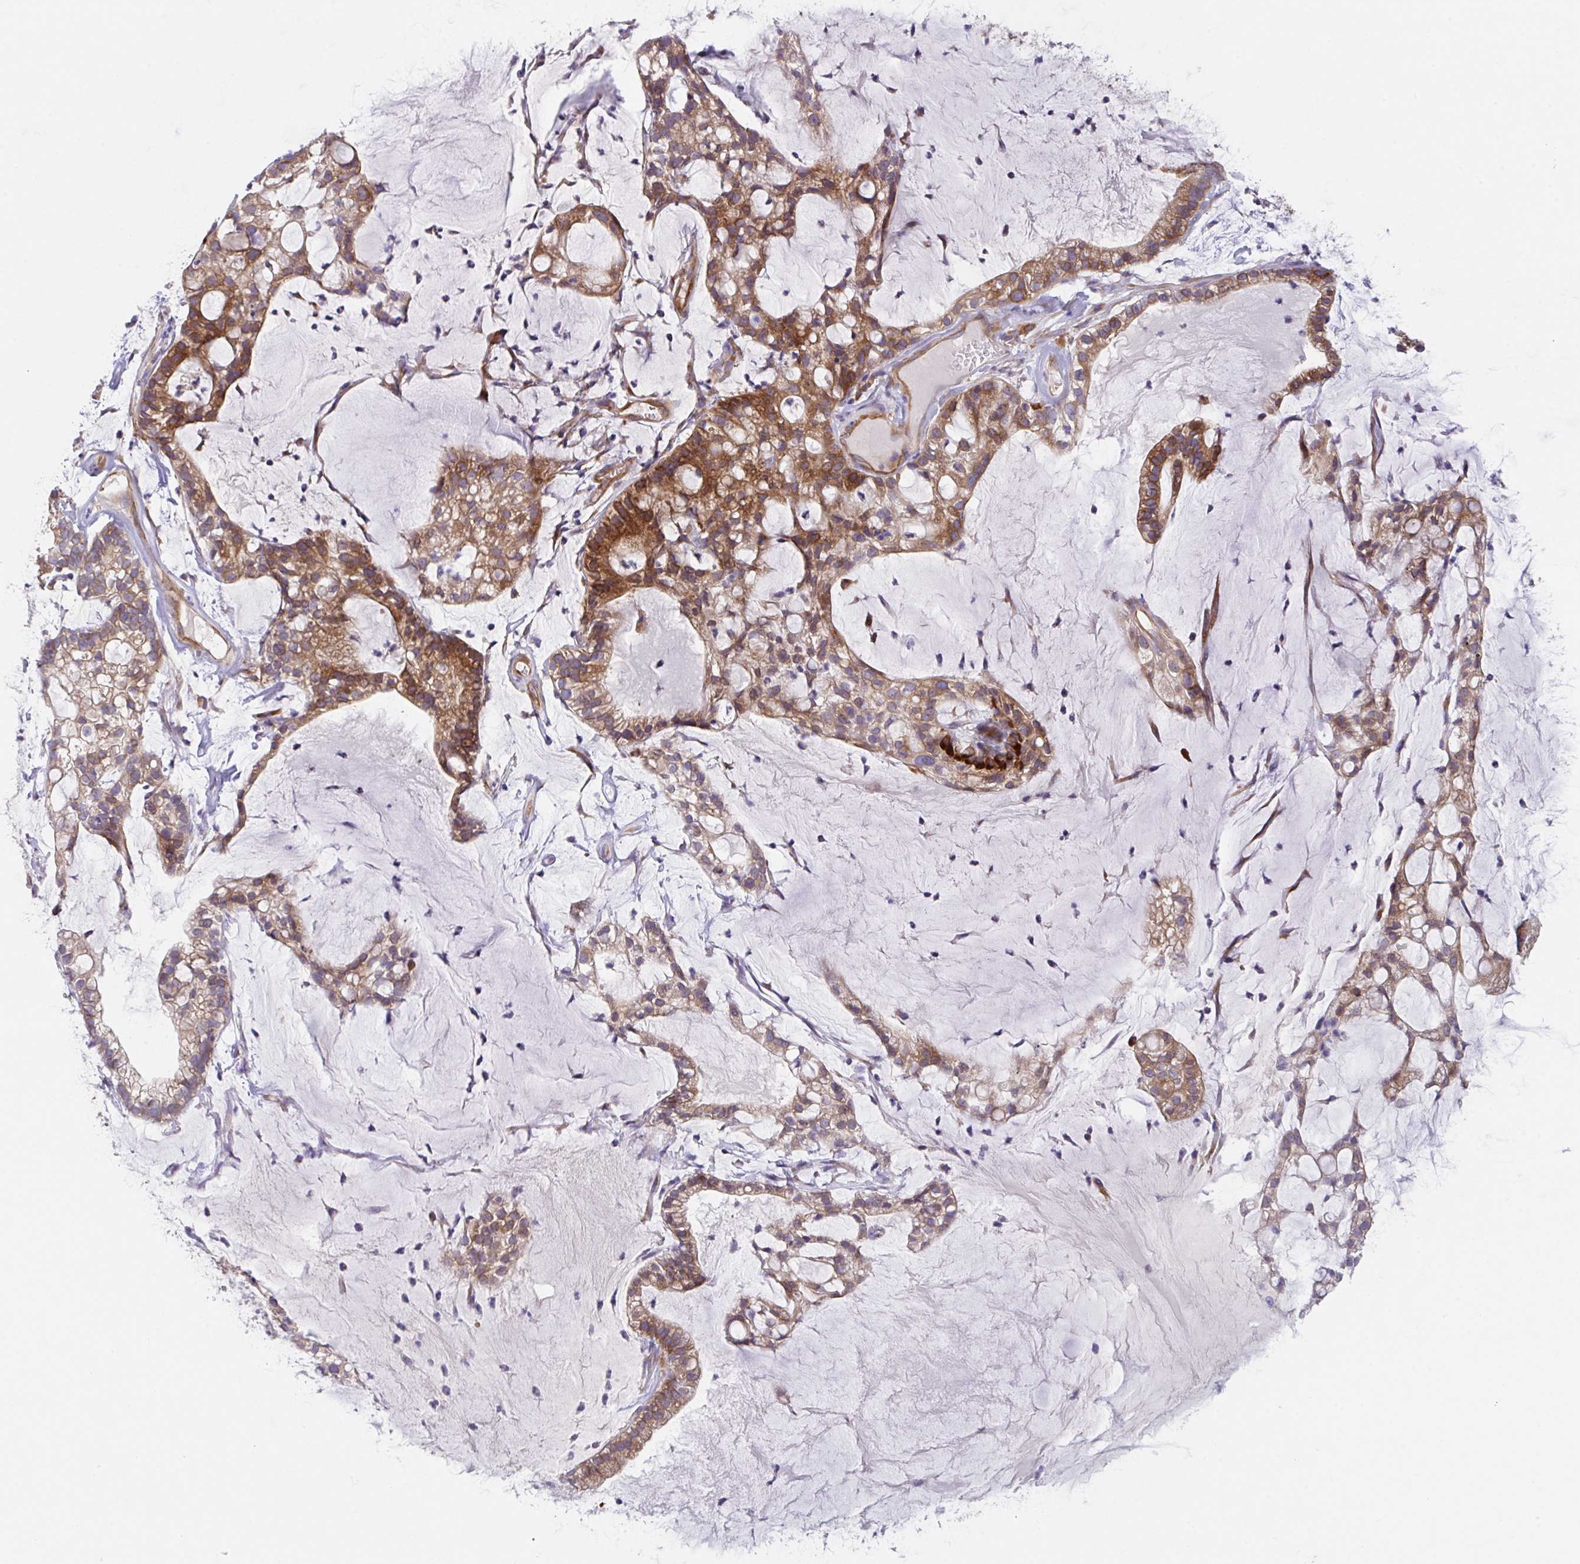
{"staining": {"intensity": "moderate", "quantity": ">75%", "location": "cytoplasmic/membranous"}, "tissue": "cervical cancer", "cell_type": "Tumor cells", "image_type": "cancer", "snomed": [{"axis": "morphology", "description": "Adenocarcinoma, NOS"}, {"axis": "topography", "description": "Cervix"}], "caption": "An image of human cervical adenocarcinoma stained for a protein shows moderate cytoplasmic/membranous brown staining in tumor cells.", "gene": "YARS2", "patient": {"sex": "female", "age": 41}}